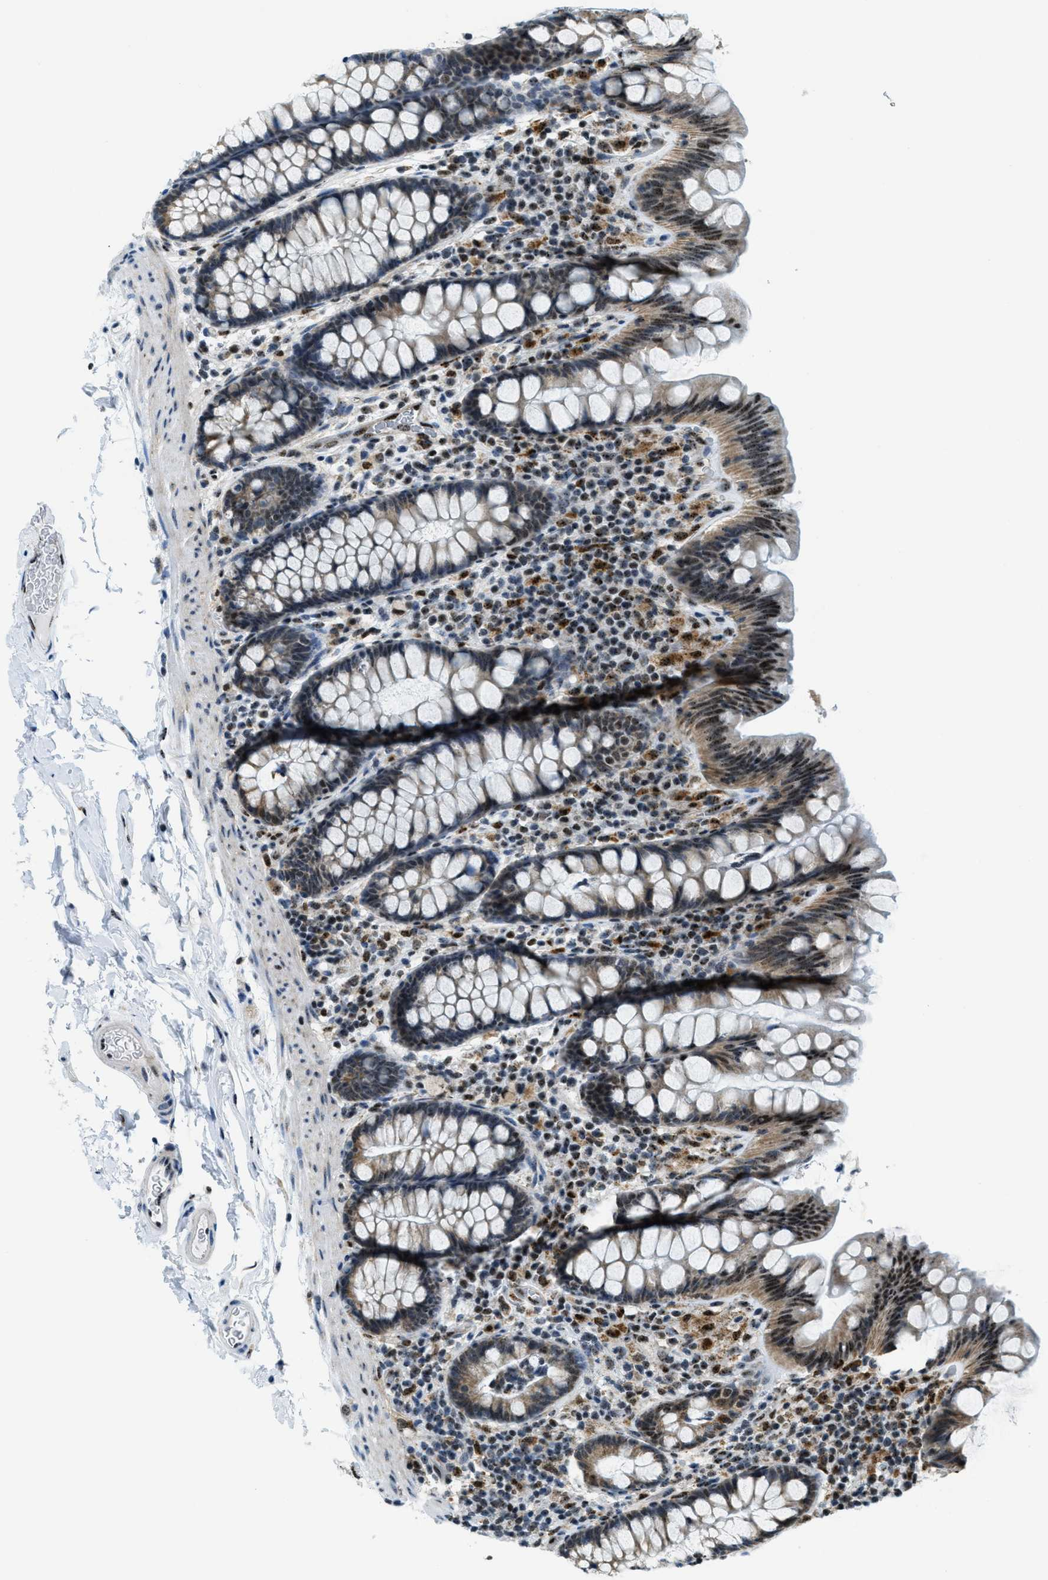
{"staining": {"intensity": "moderate", "quantity": "25%-75%", "location": "nuclear"}, "tissue": "colon", "cell_type": "Endothelial cells", "image_type": "normal", "snomed": [{"axis": "morphology", "description": "Normal tissue, NOS"}, {"axis": "topography", "description": "Colon"}], "caption": "High-power microscopy captured an immunohistochemistry (IHC) histopathology image of unremarkable colon, revealing moderate nuclear staining in approximately 25%-75% of endothelial cells.", "gene": "SP100", "patient": {"sex": "female", "age": 80}}